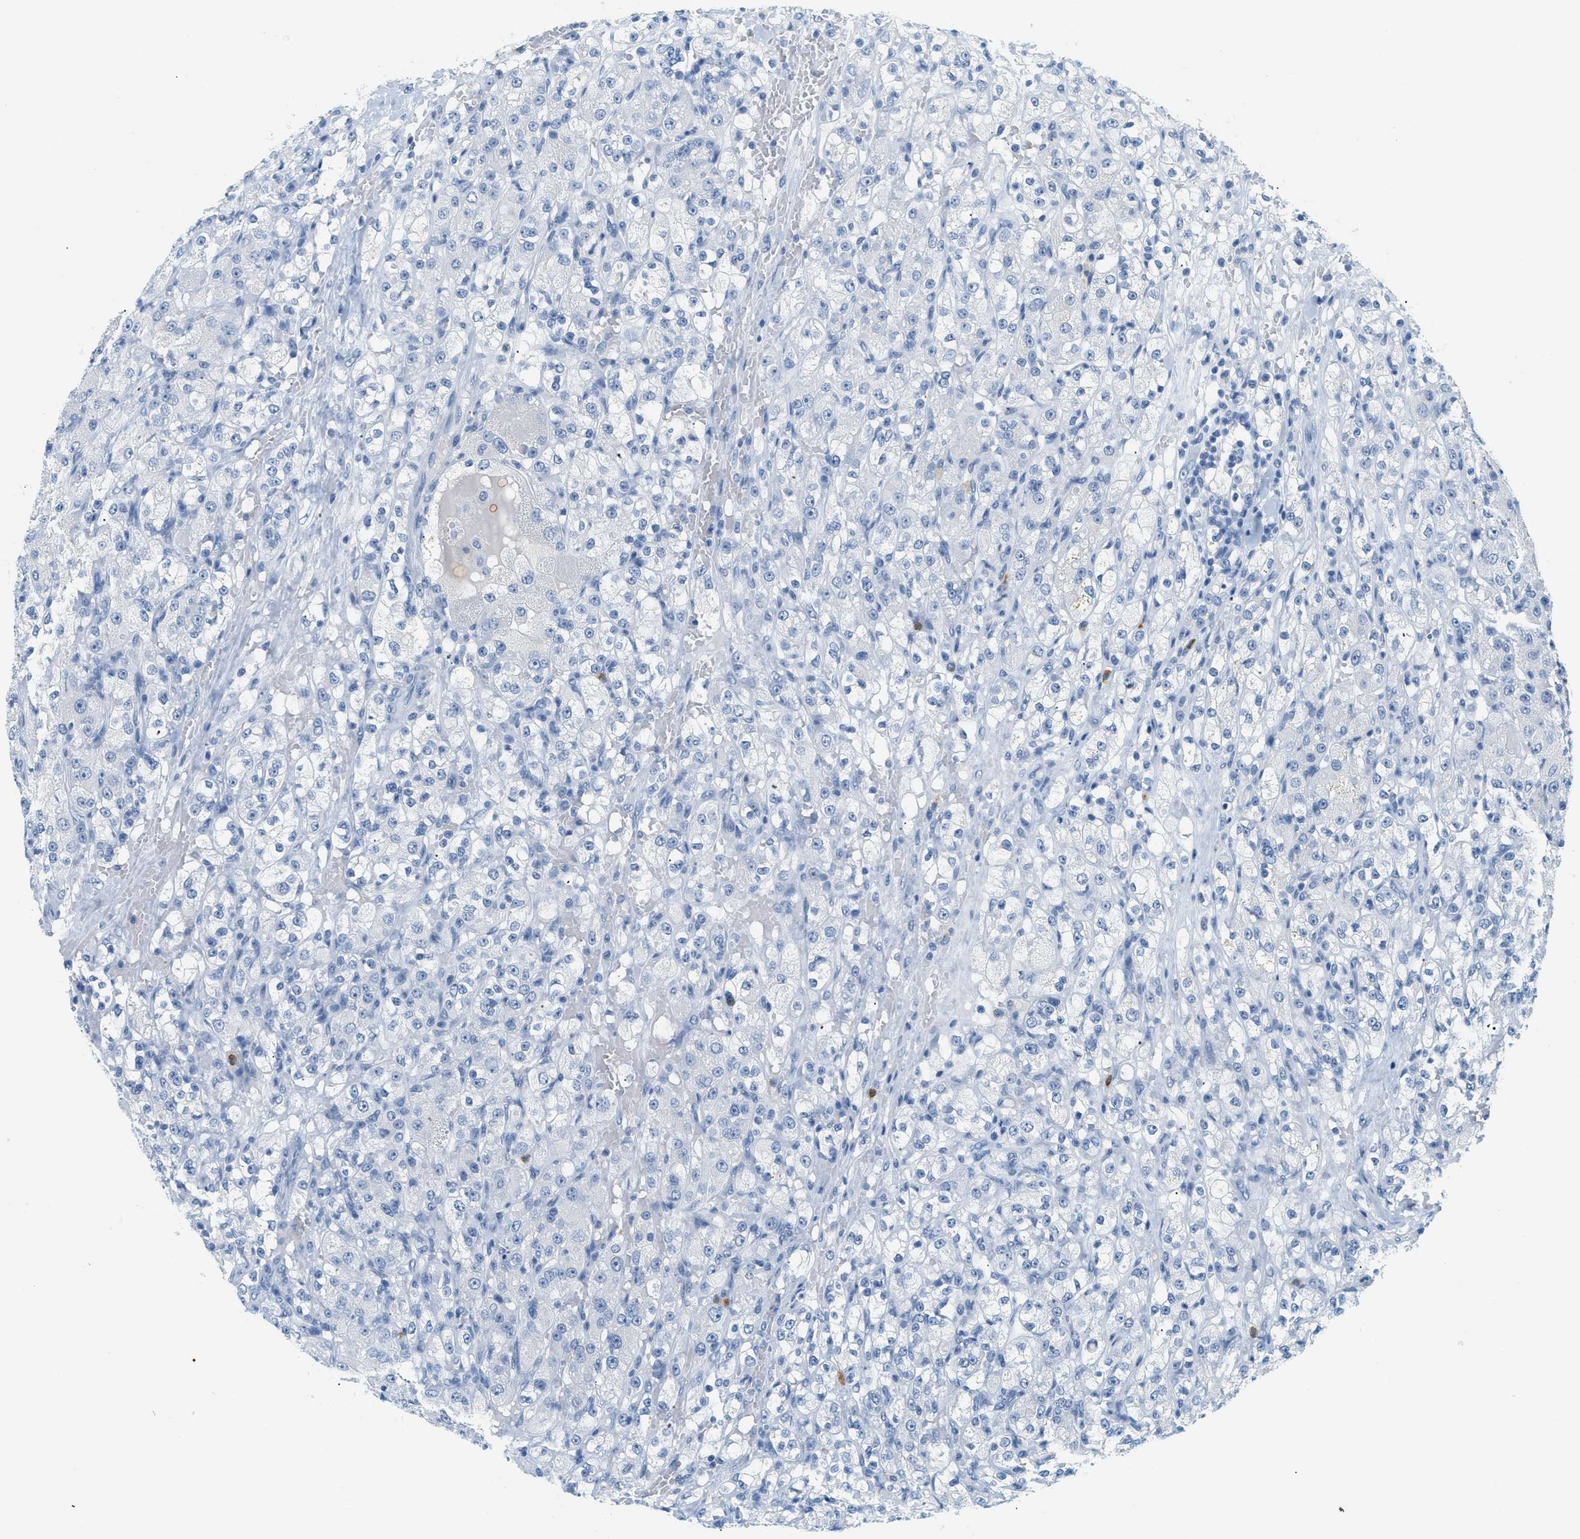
{"staining": {"intensity": "negative", "quantity": "none", "location": "none"}, "tissue": "renal cancer", "cell_type": "Tumor cells", "image_type": "cancer", "snomed": [{"axis": "morphology", "description": "Normal tissue, NOS"}, {"axis": "morphology", "description": "Adenocarcinoma, NOS"}, {"axis": "topography", "description": "Kidney"}], "caption": "Adenocarcinoma (renal) stained for a protein using IHC exhibits no expression tumor cells.", "gene": "LCN2", "patient": {"sex": "male", "age": 61}}